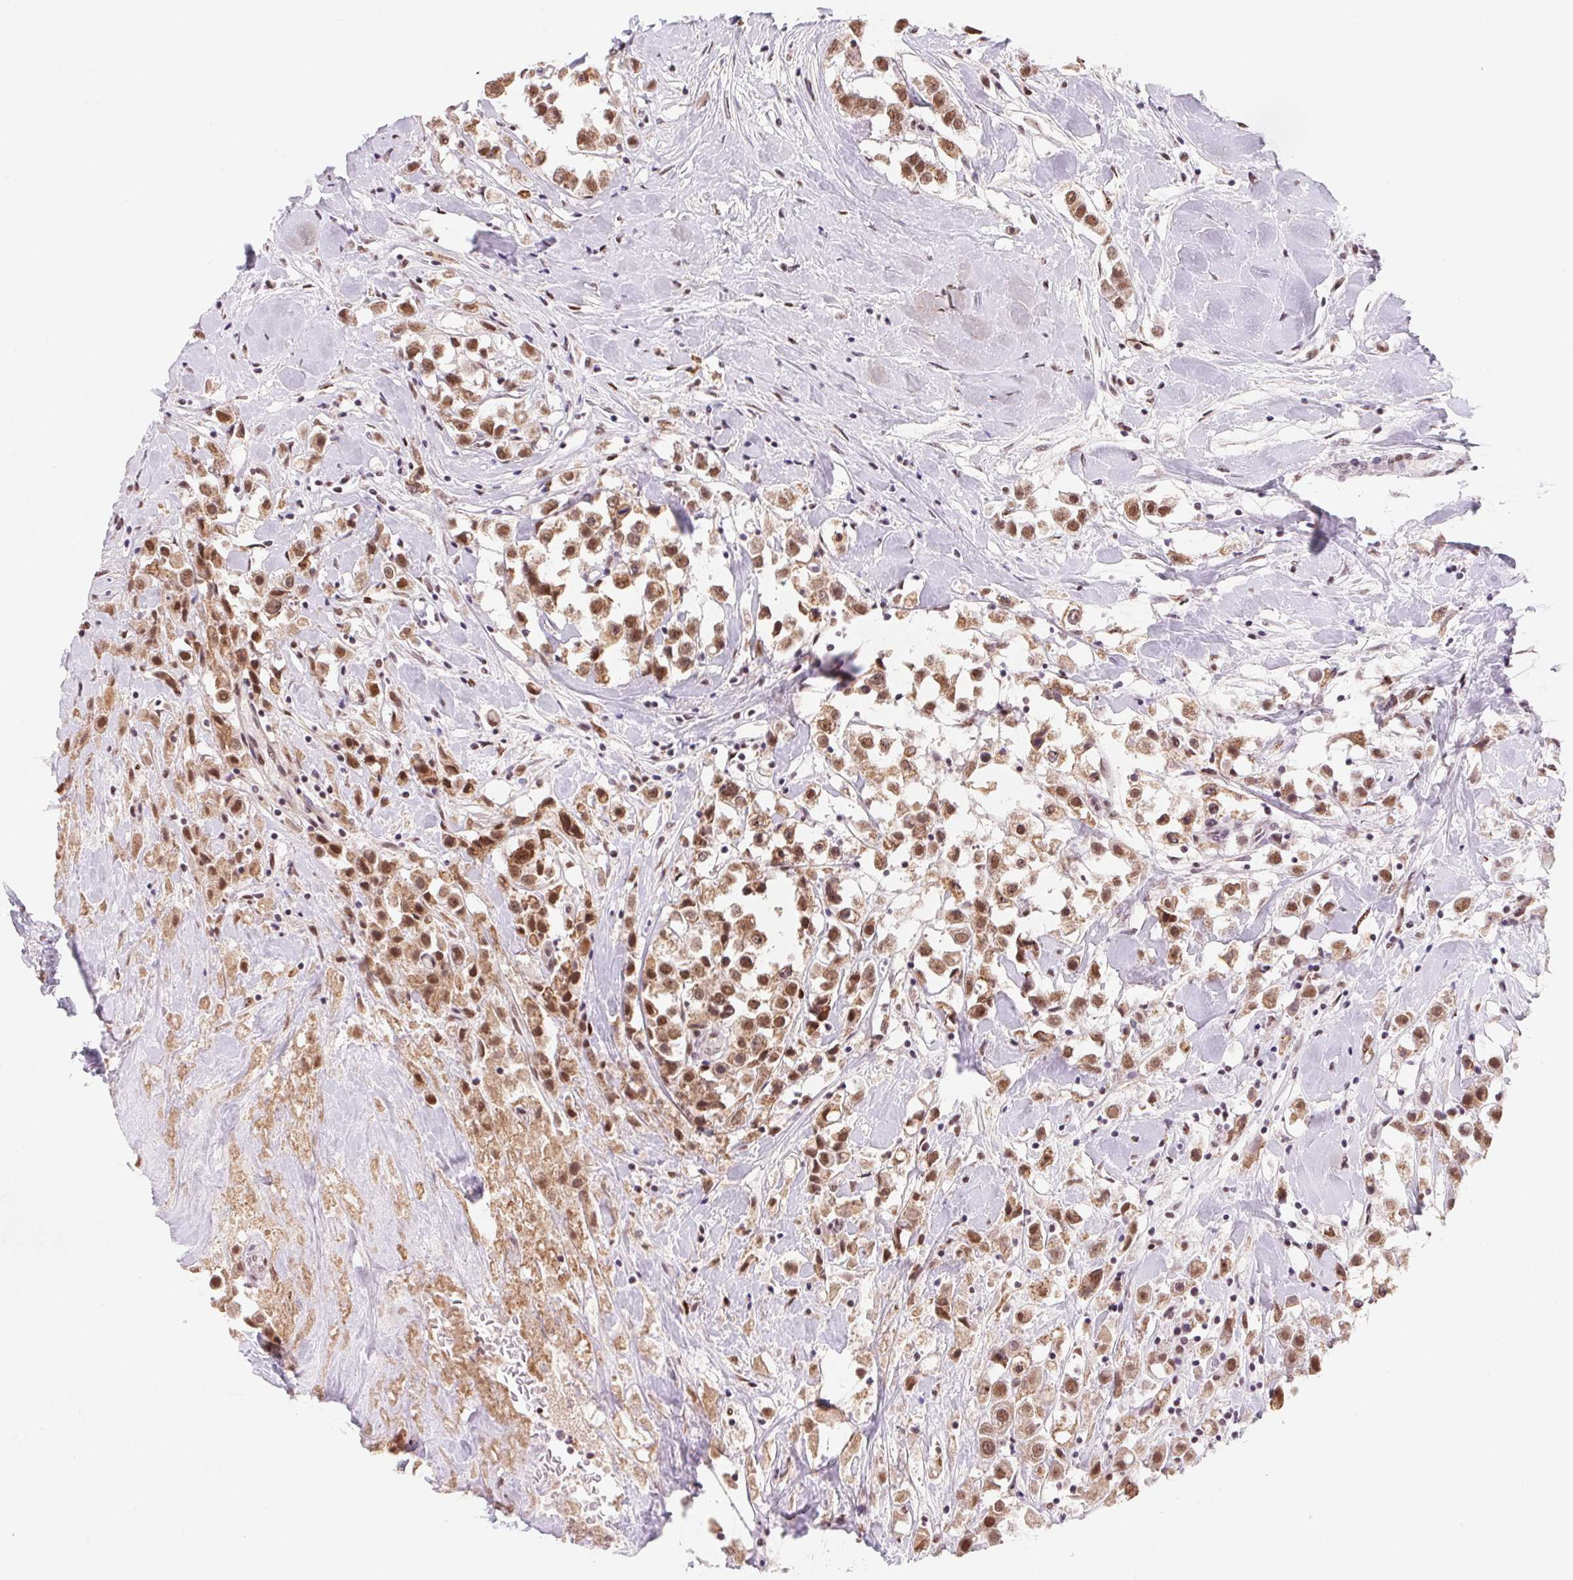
{"staining": {"intensity": "moderate", "quantity": ">75%", "location": "cytoplasmic/membranous,nuclear"}, "tissue": "breast cancer", "cell_type": "Tumor cells", "image_type": "cancer", "snomed": [{"axis": "morphology", "description": "Duct carcinoma"}, {"axis": "topography", "description": "Breast"}], "caption": "Immunohistochemistry (DAB) staining of human breast cancer (intraductal carcinoma) shows moderate cytoplasmic/membranous and nuclear protein staining in approximately >75% of tumor cells.", "gene": "SNRPG", "patient": {"sex": "female", "age": 61}}